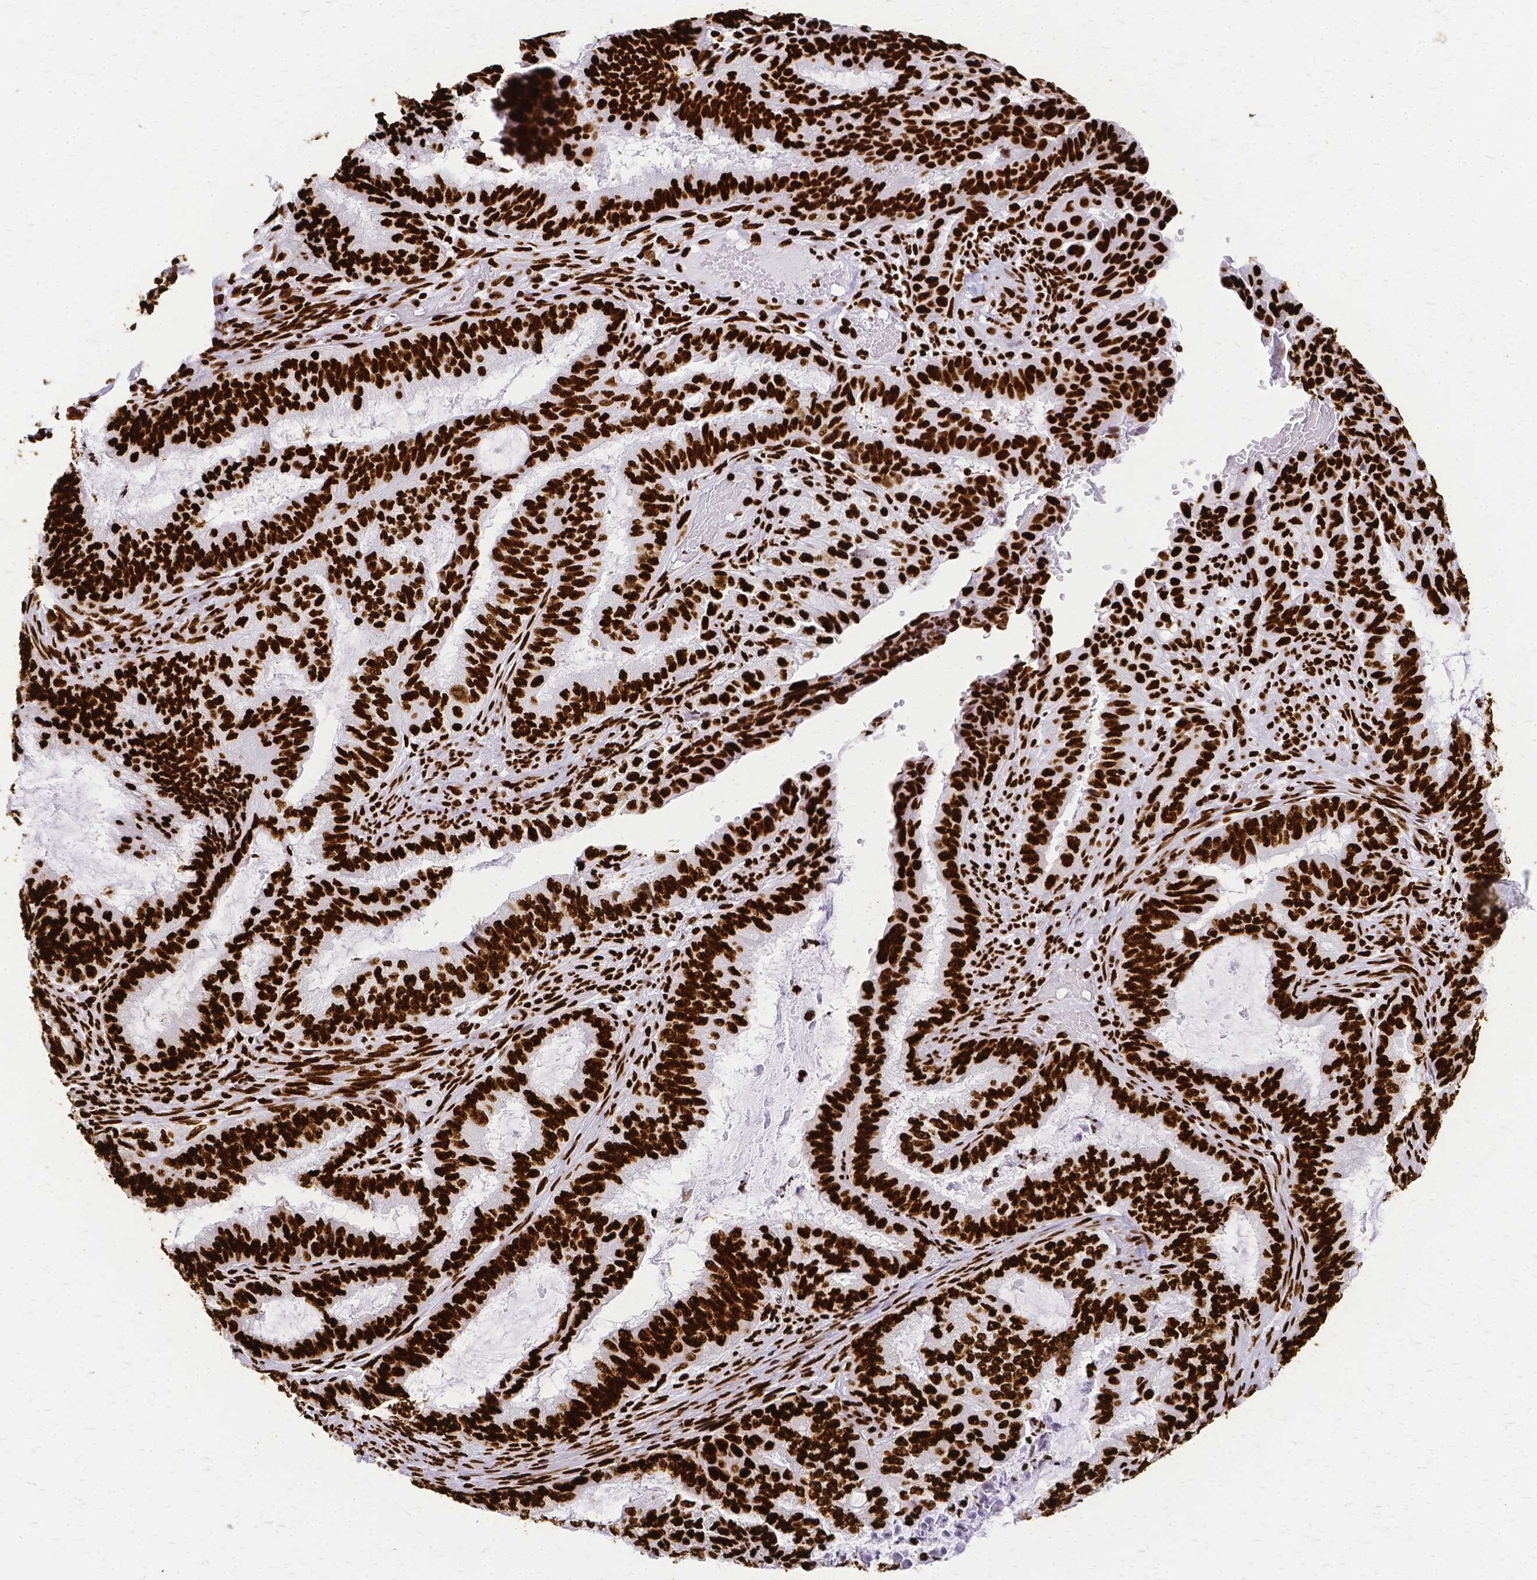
{"staining": {"intensity": "strong", "quantity": ">75%", "location": "nuclear"}, "tissue": "endometrial cancer", "cell_type": "Tumor cells", "image_type": "cancer", "snomed": [{"axis": "morphology", "description": "Adenocarcinoma, NOS"}, {"axis": "topography", "description": "Endometrium"}], "caption": "This photomicrograph demonstrates IHC staining of human adenocarcinoma (endometrial), with high strong nuclear expression in about >75% of tumor cells.", "gene": "SFPQ", "patient": {"sex": "female", "age": 51}}